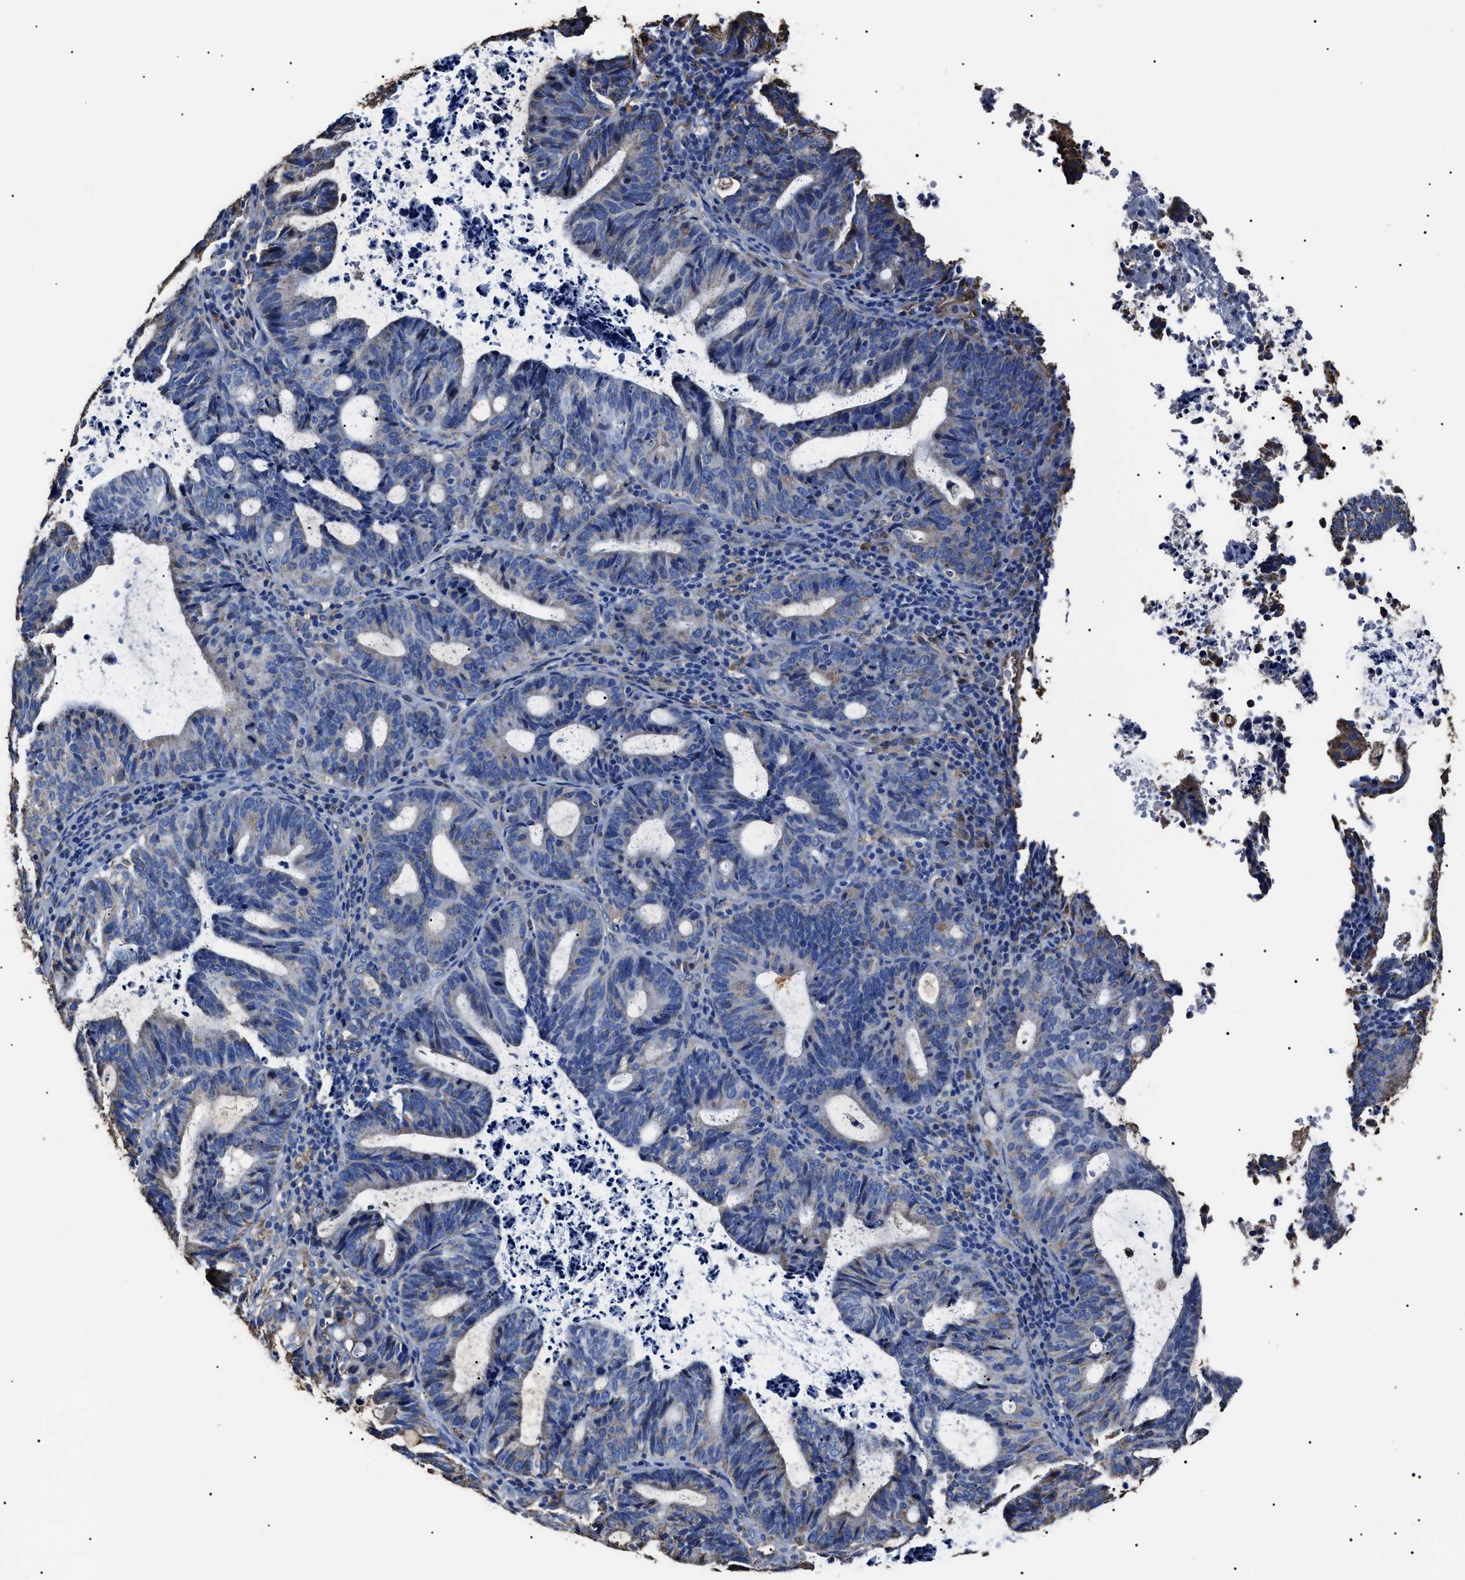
{"staining": {"intensity": "weak", "quantity": "<25%", "location": "cytoplasmic/membranous"}, "tissue": "endometrial cancer", "cell_type": "Tumor cells", "image_type": "cancer", "snomed": [{"axis": "morphology", "description": "Adenocarcinoma, NOS"}, {"axis": "topography", "description": "Uterus"}], "caption": "The histopathology image displays no staining of tumor cells in adenocarcinoma (endometrial).", "gene": "ALDH1A1", "patient": {"sex": "female", "age": 83}}